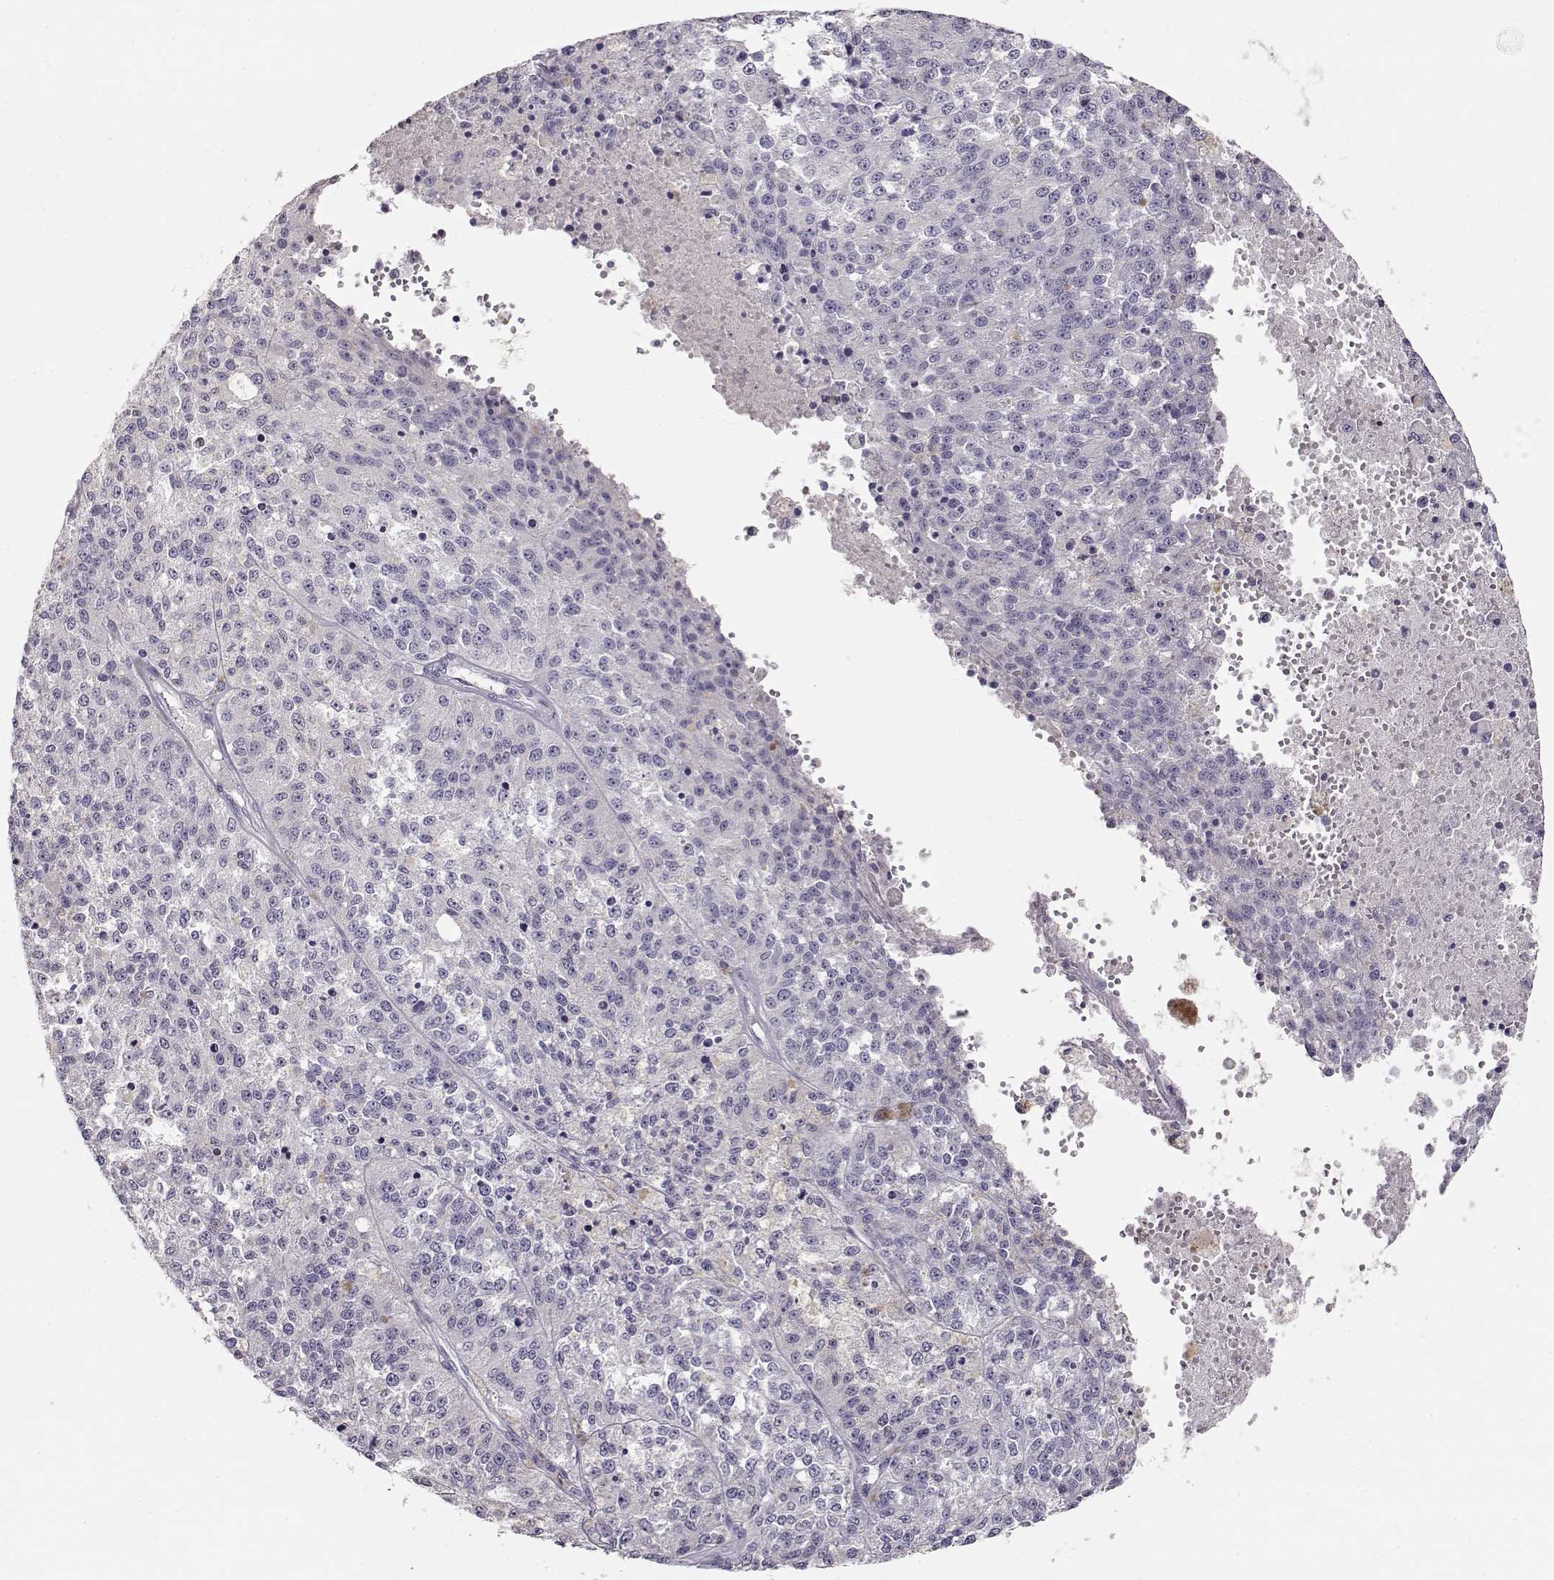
{"staining": {"intensity": "negative", "quantity": "none", "location": "none"}, "tissue": "melanoma", "cell_type": "Tumor cells", "image_type": "cancer", "snomed": [{"axis": "morphology", "description": "Malignant melanoma, Metastatic site"}, {"axis": "topography", "description": "Lymph node"}], "caption": "An image of malignant melanoma (metastatic site) stained for a protein demonstrates no brown staining in tumor cells.", "gene": "MAGEC1", "patient": {"sex": "female", "age": 64}}